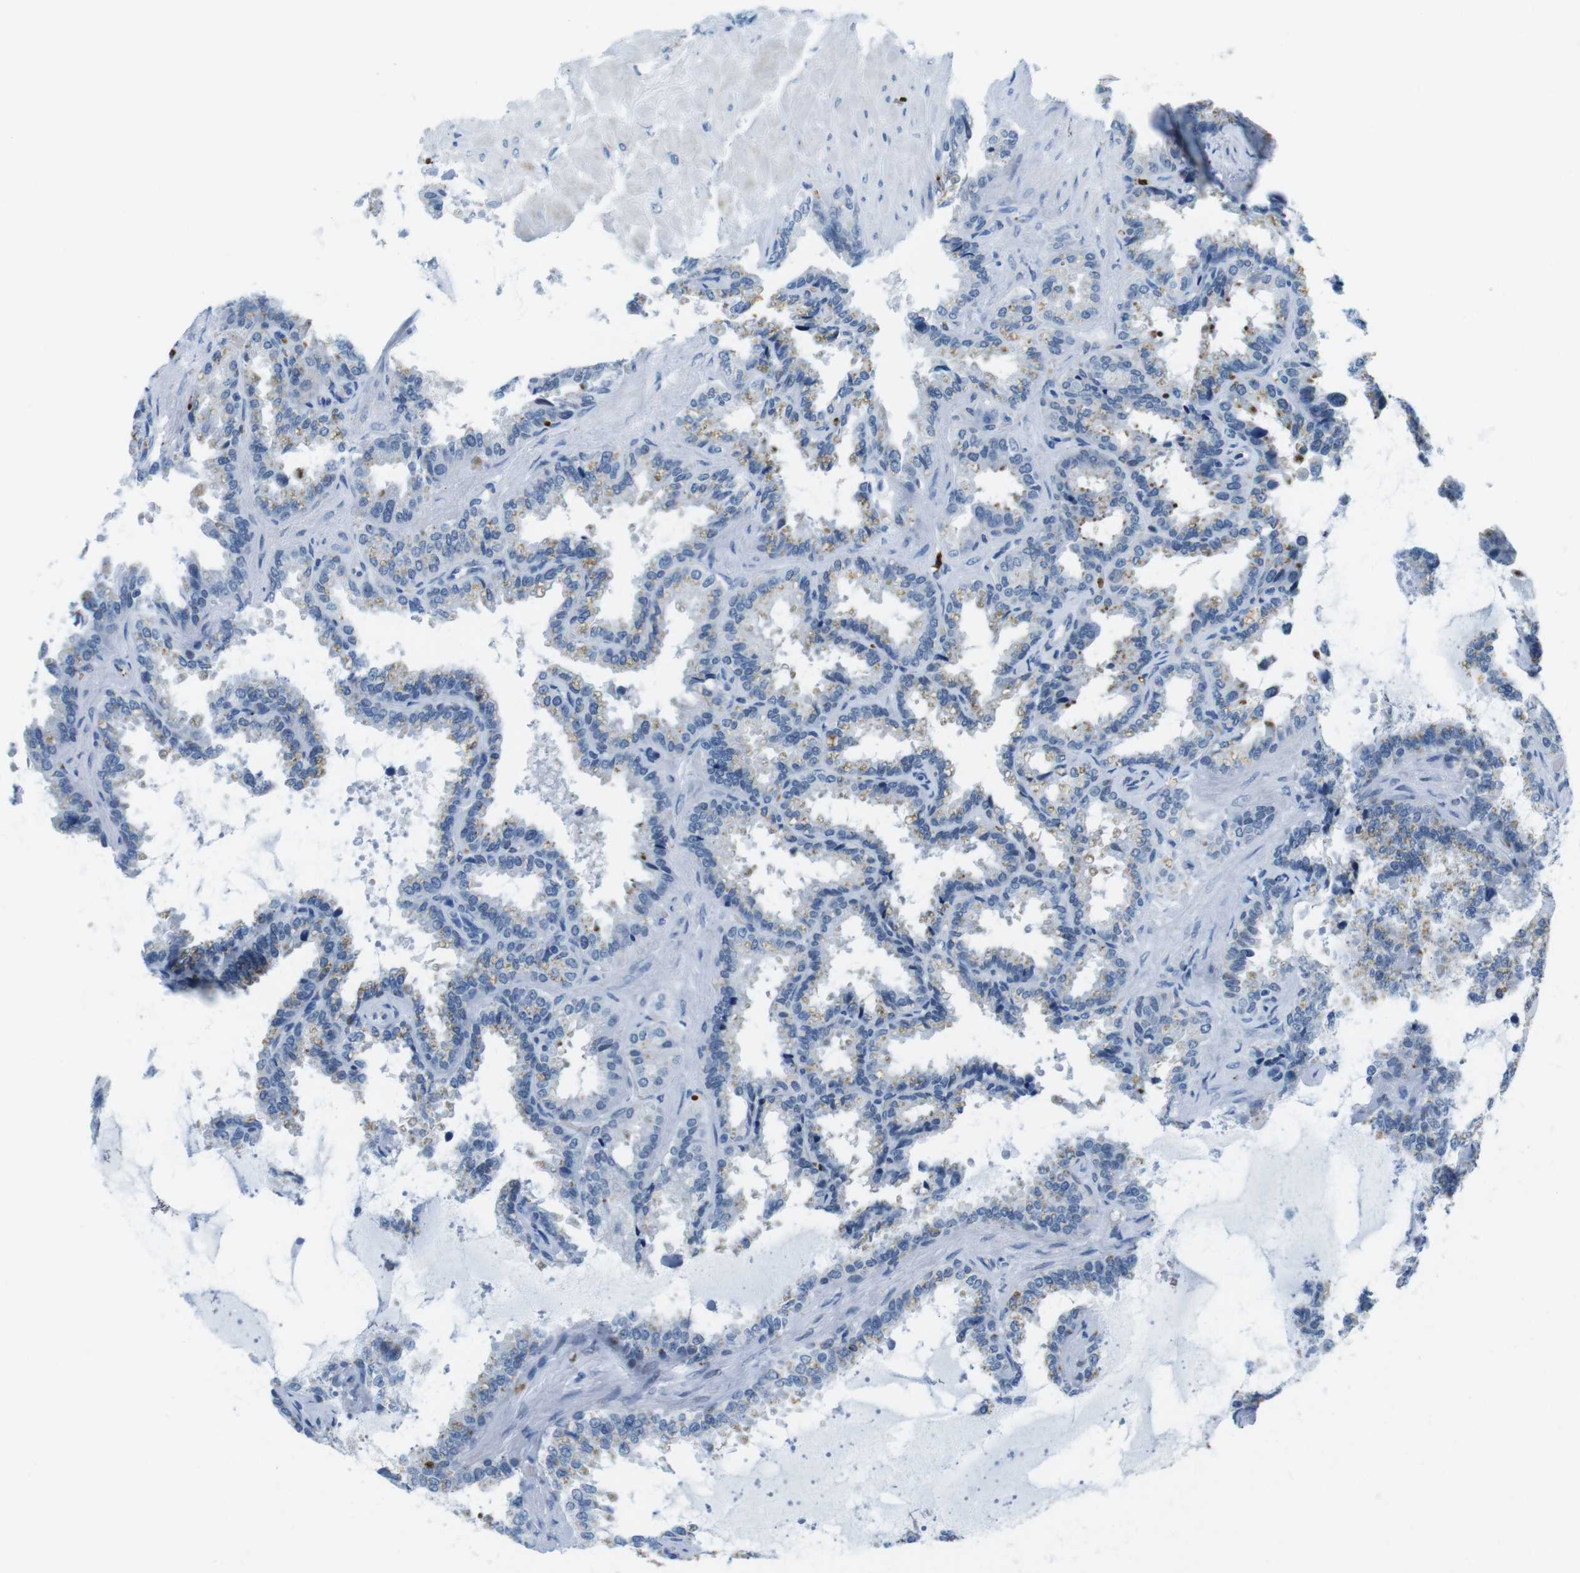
{"staining": {"intensity": "negative", "quantity": "none", "location": "none"}, "tissue": "seminal vesicle", "cell_type": "Glandular cells", "image_type": "normal", "snomed": [{"axis": "morphology", "description": "Normal tissue, NOS"}, {"axis": "topography", "description": "Seminal veicle"}], "caption": "This is a photomicrograph of immunohistochemistry staining of normal seminal vesicle, which shows no expression in glandular cells. Nuclei are stained in blue.", "gene": "TFAP2C", "patient": {"sex": "male", "age": 46}}